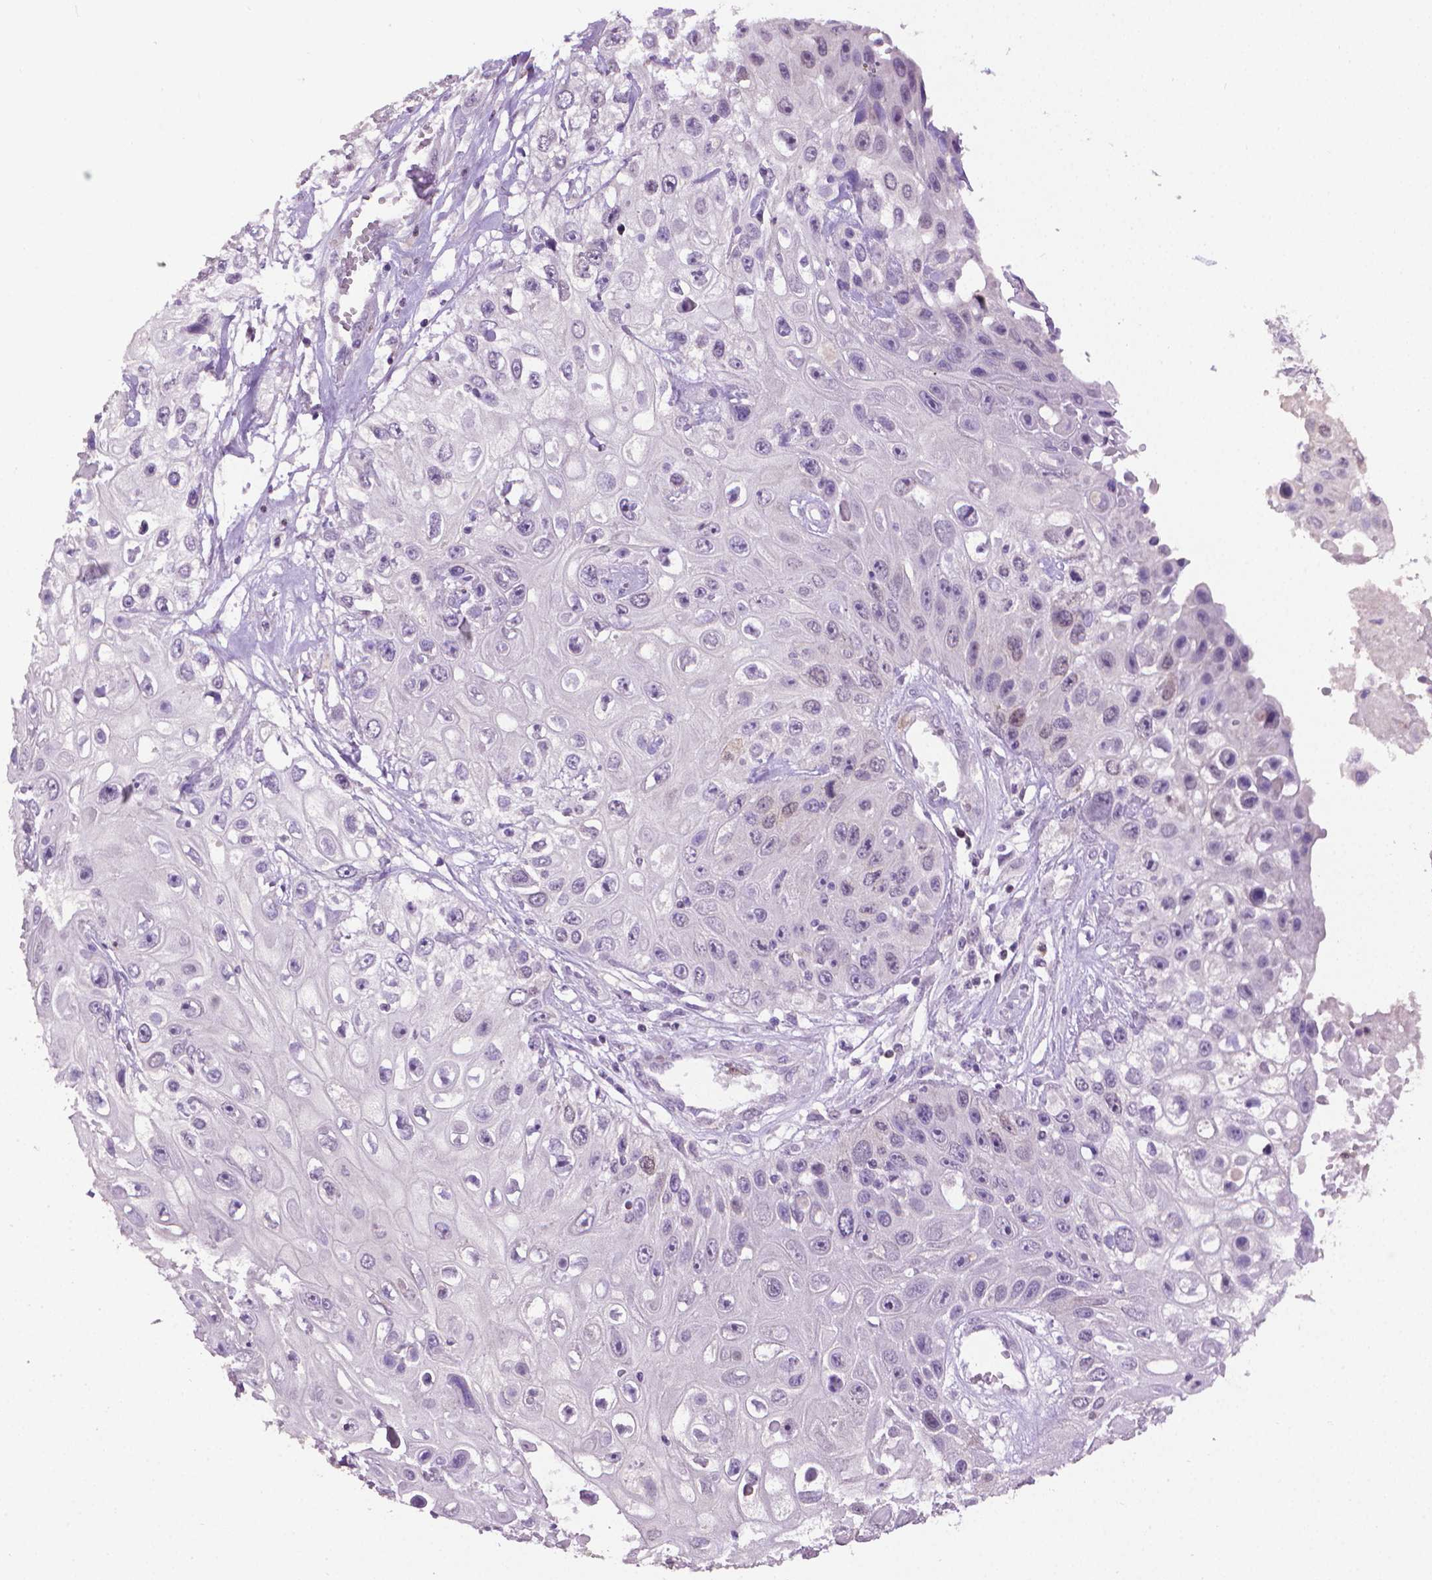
{"staining": {"intensity": "negative", "quantity": "none", "location": "none"}, "tissue": "skin cancer", "cell_type": "Tumor cells", "image_type": "cancer", "snomed": [{"axis": "morphology", "description": "Squamous cell carcinoma, NOS"}, {"axis": "topography", "description": "Skin"}], "caption": "A photomicrograph of skin cancer stained for a protein exhibits no brown staining in tumor cells. Brightfield microscopy of immunohistochemistry stained with DAB (3,3'-diaminobenzidine) (brown) and hematoxylin (blue), captured at high magnification.", "gene": "CDKN2D", "patient": {"sex": "male", "age": 82}}